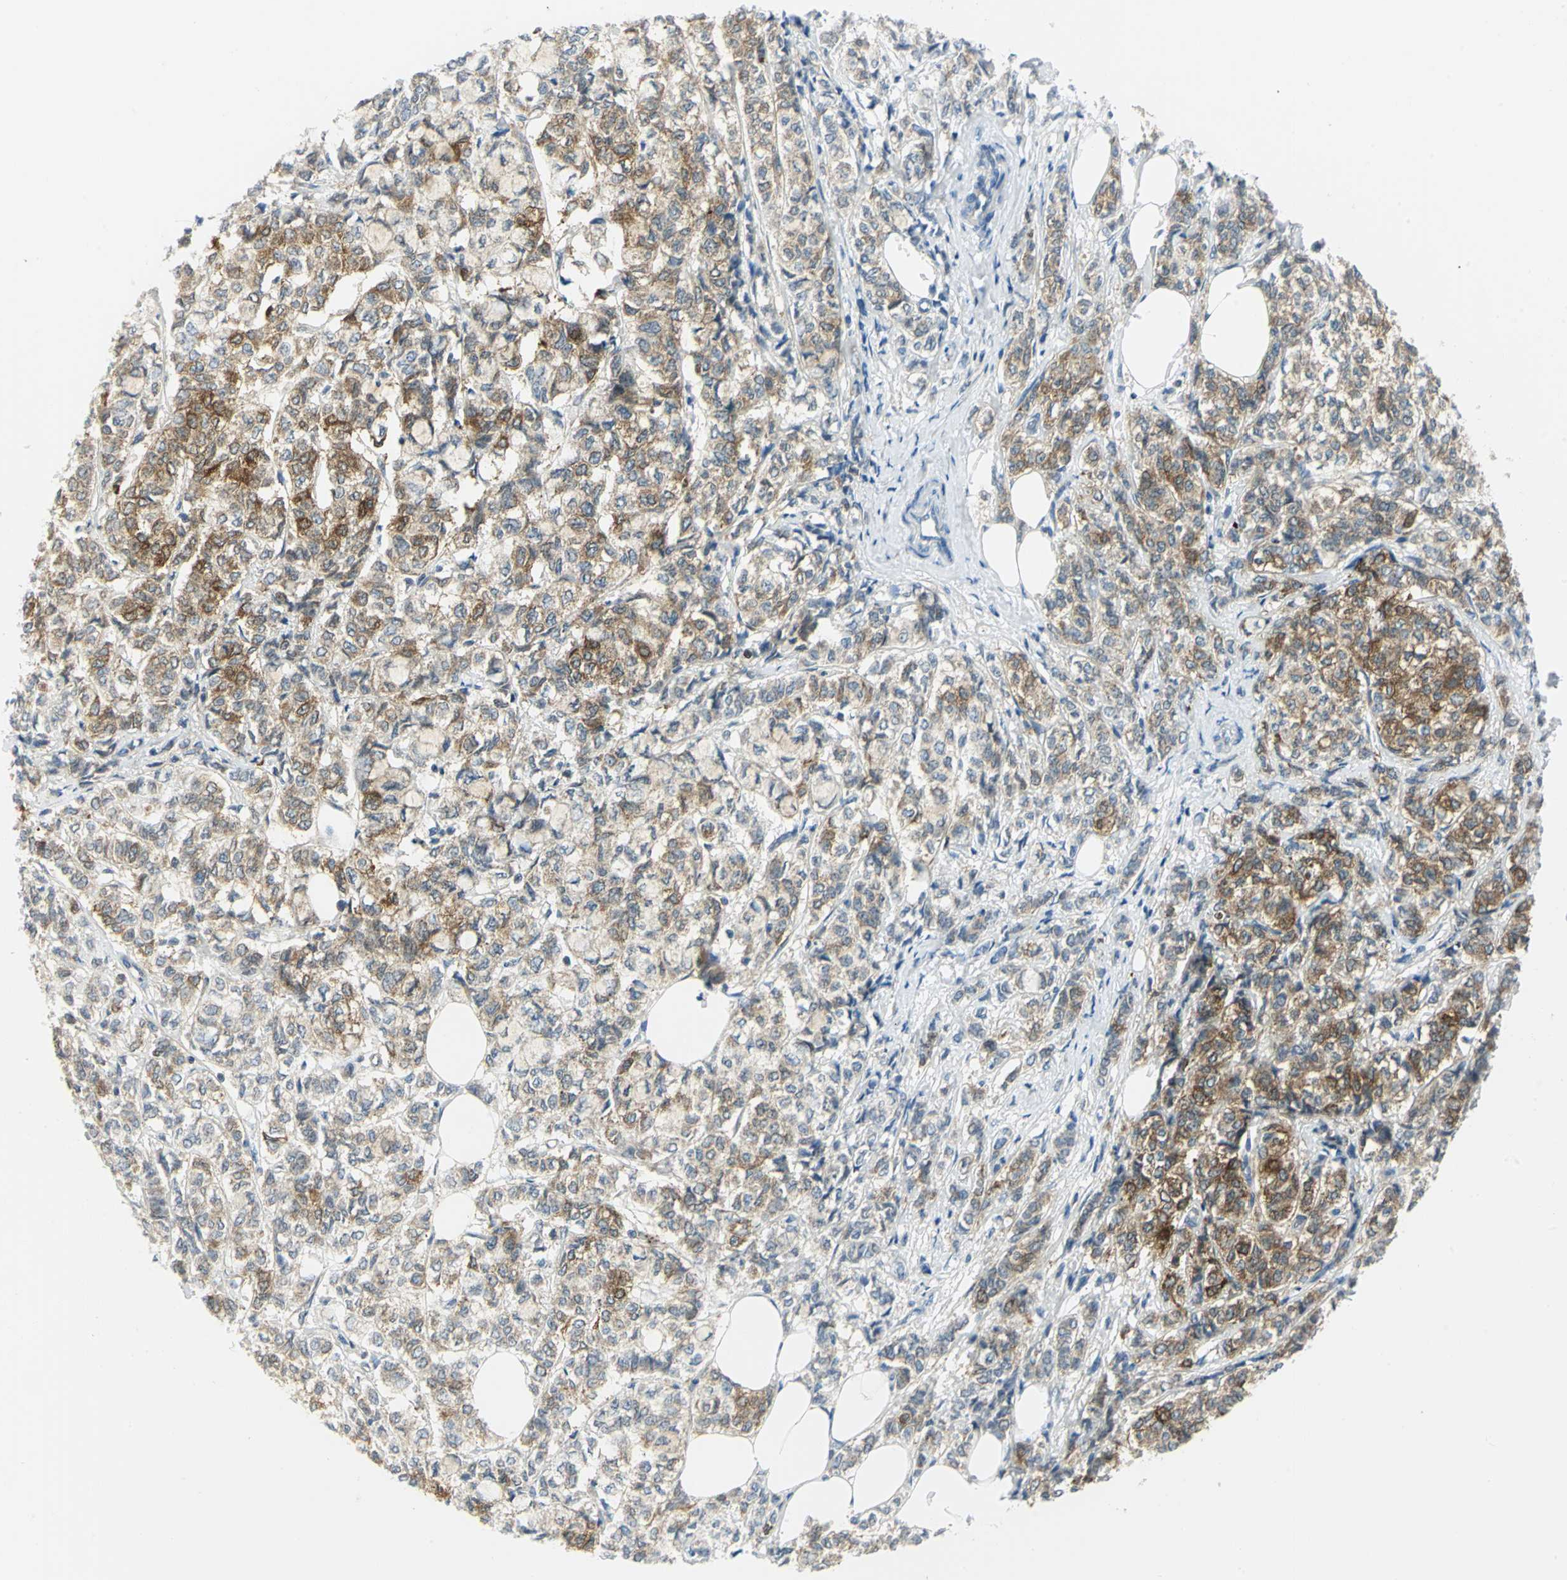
{"staining": {"intensity": "strong", "quantity": "25%-75%", "location": "cytoplasmic/membranous"}, "tissue": "breast cancer", "cell_type": "Tumor cells", "image_type": "cancer", "snomed": [{"axis": "morphology", "description": "Lobular carcinoma"}, {"axis": "topography", "description": "Breast"}], "caption": "Immunohistochemistry (IHC) image of neoplastic tissue: breast cancer stained using immunohistochemistry (IHC) shows high levels of strong protein expression localized specifically in the cytoplasmic/membranous of tumor cells, appearing as a cytoplasmic/membranous brown color.", "gene": "ALDOA", "patient": {"sex": "female", "age": 60}}